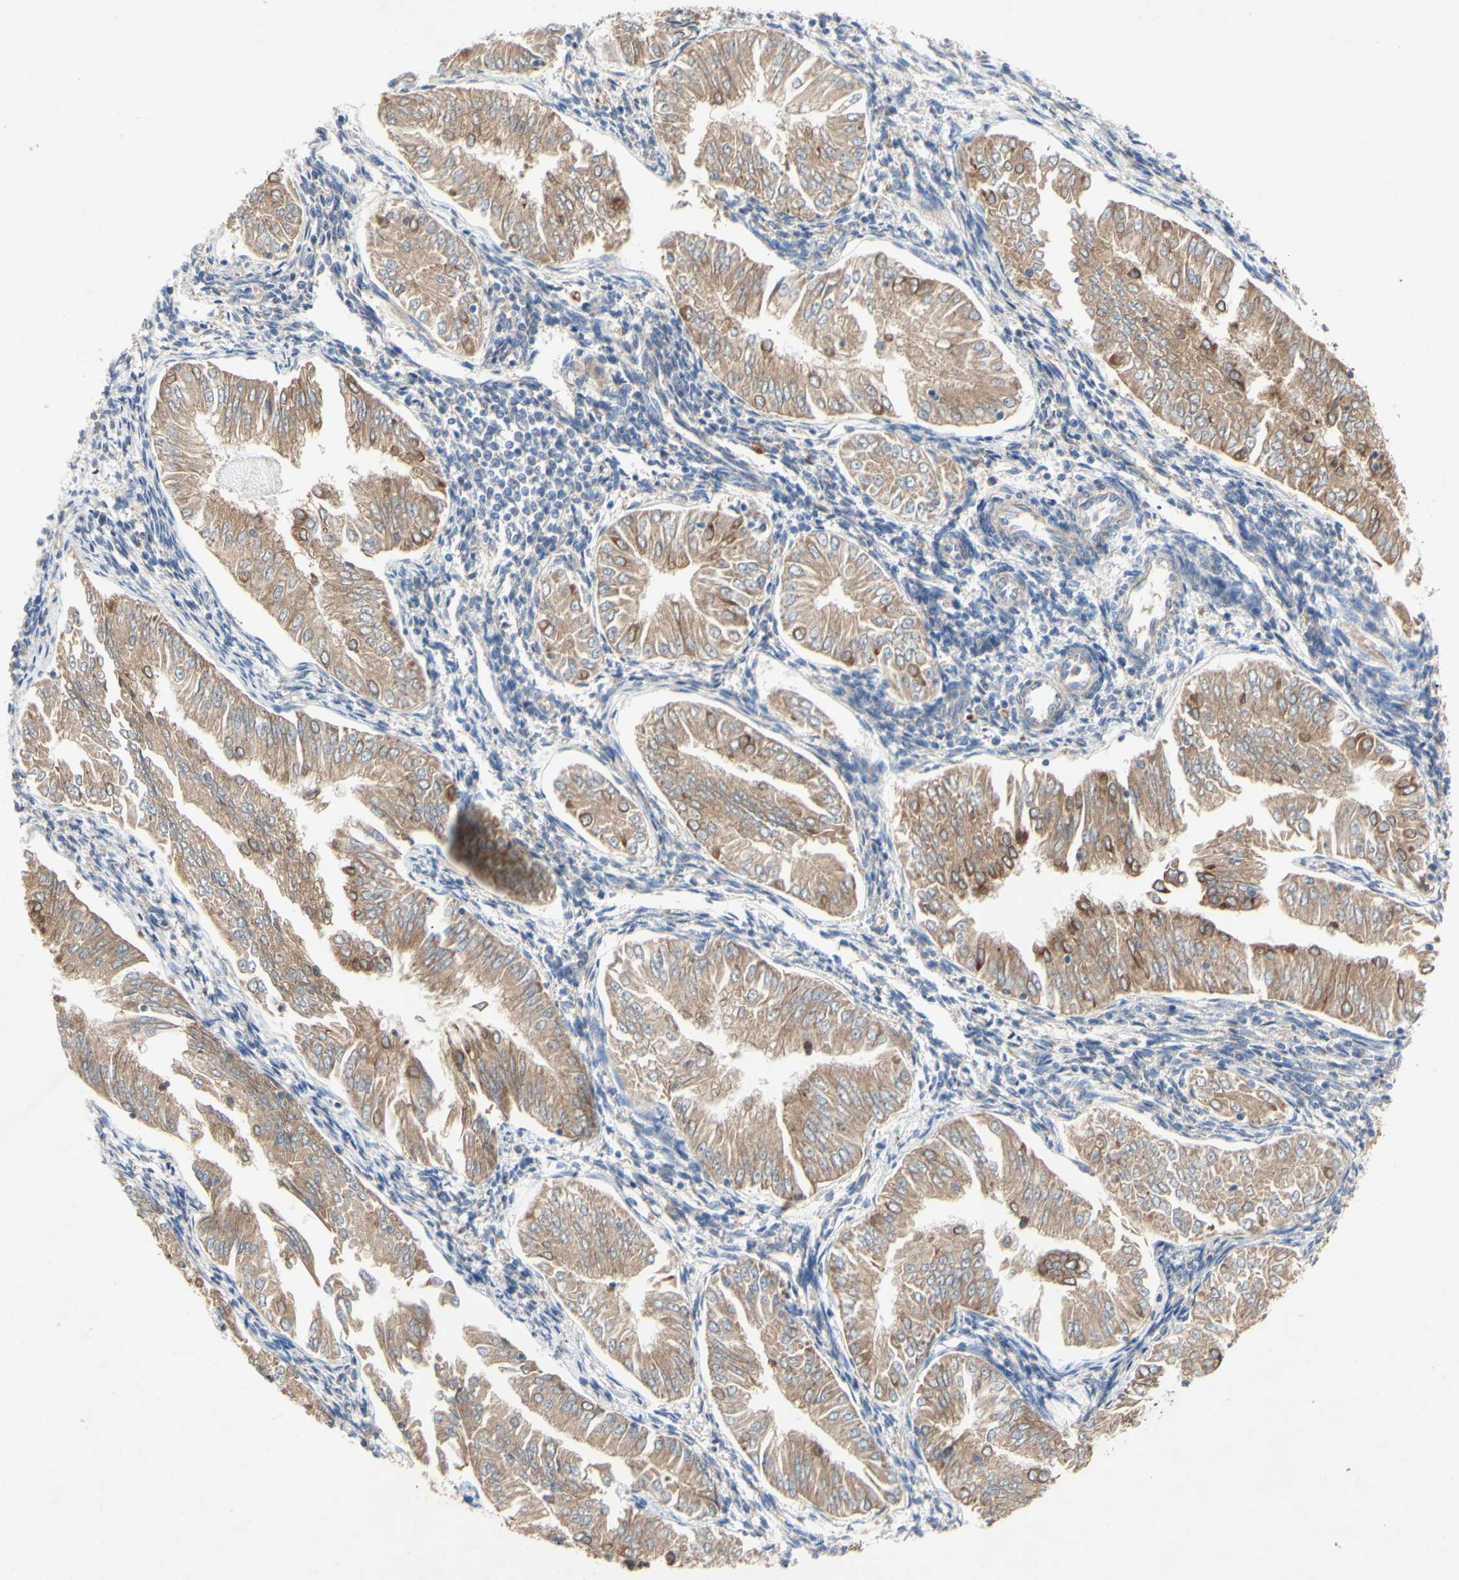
{"staining": {"intensity": "moderate", "quantity": ">75%", "location": "cytoplasmic/membranous"}, "tissue": "endometrial cancer", "cell_type": "Tumor cells", "image_type": "cancer", "snomed": [{"axis": "morphology", "description": "Adenocarcinoma, NOS"}, {"axis": "topography", "description": "Endometrium"}], "caption": "Endometrial adenocarcinoma stained for a protein exhibits moderate cytoplasmic/membranous positivity in tumor cells. The protein is shown in brown color, while the nuclei are stained blue.", "gene": "PDGFB", "patient": {"sex": "female", "age": 53}}